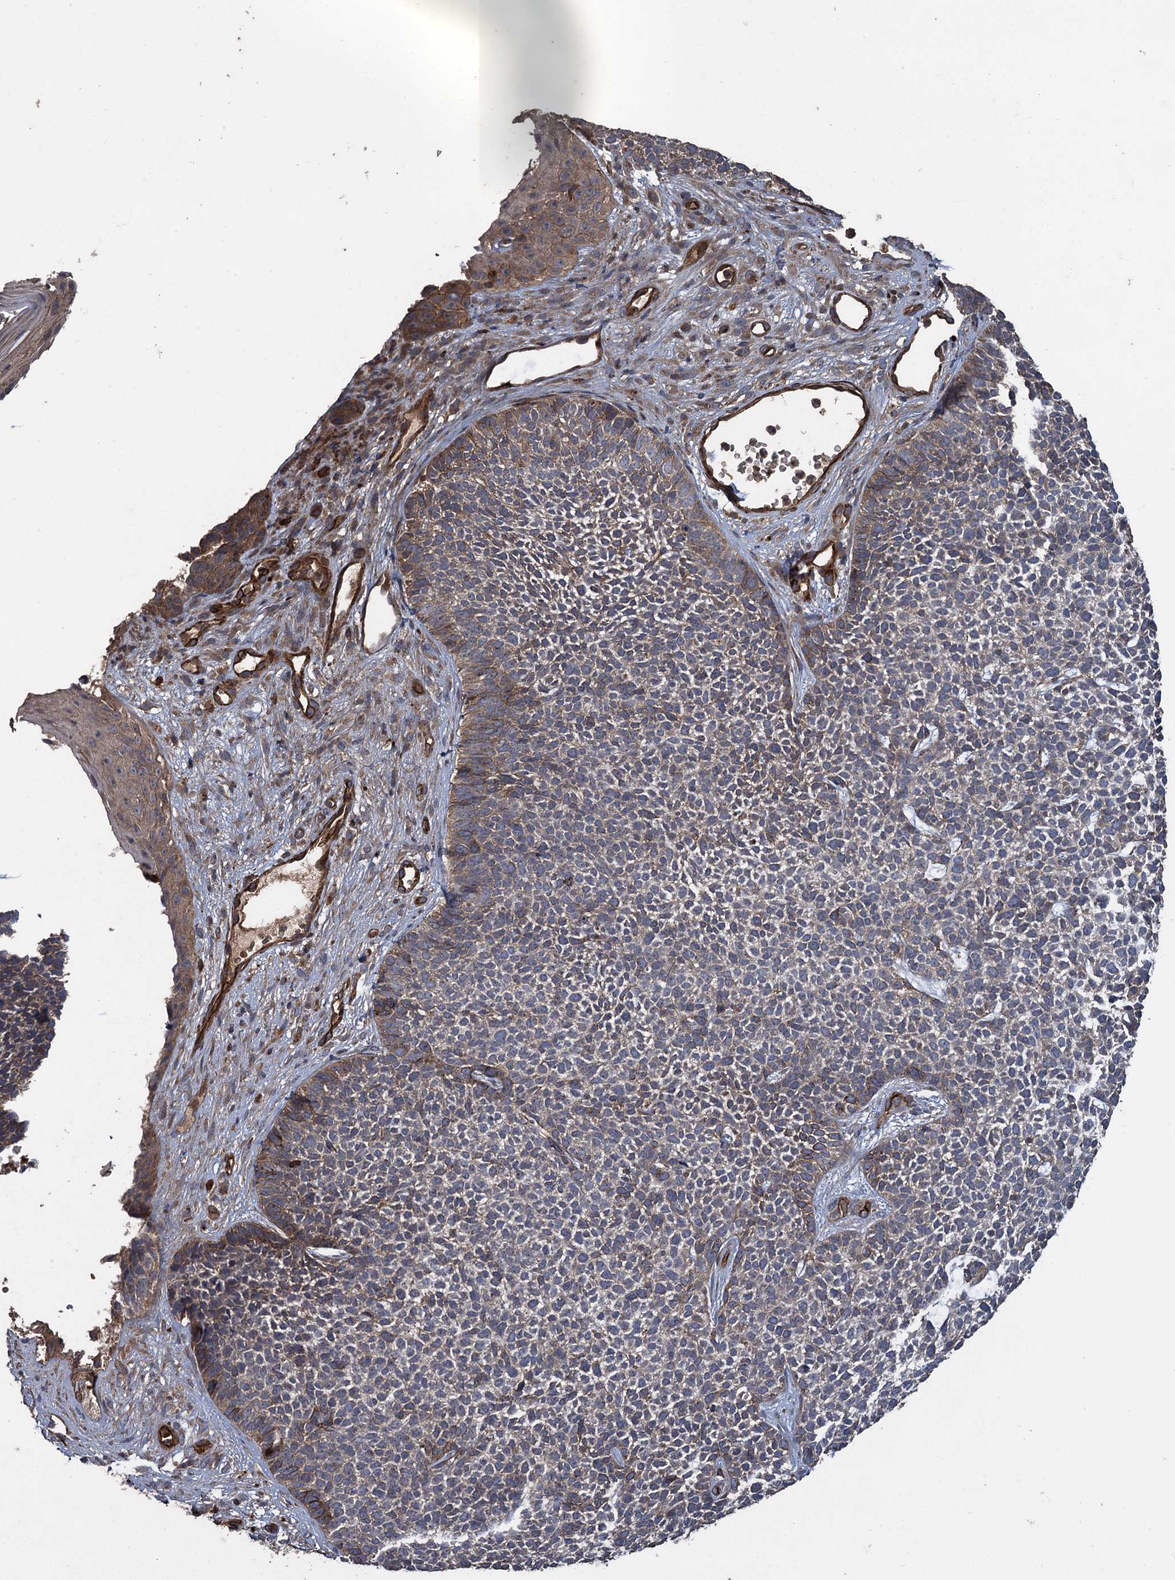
{"staining": {"intensity": "weak", "quantity": "25%-75%", "location": "cytoplasmic/membranous"}, "tissue": "skin cancer", "cell_type": "Tumor cells", "image_type": "cancer", "snomed": [{"axis": "morphology", "description": "Basal cell carcinoma"}, {"axis": "topography", "description": "Skin"}], "caption": "Protein staining reveals weak cytoplasmic/membranous expression in about 25%-75% of tumor cells in basal cell carcinoma (skin).", "gene": "TXNDC11", "patient": {"sex": "female", "age": 84}}